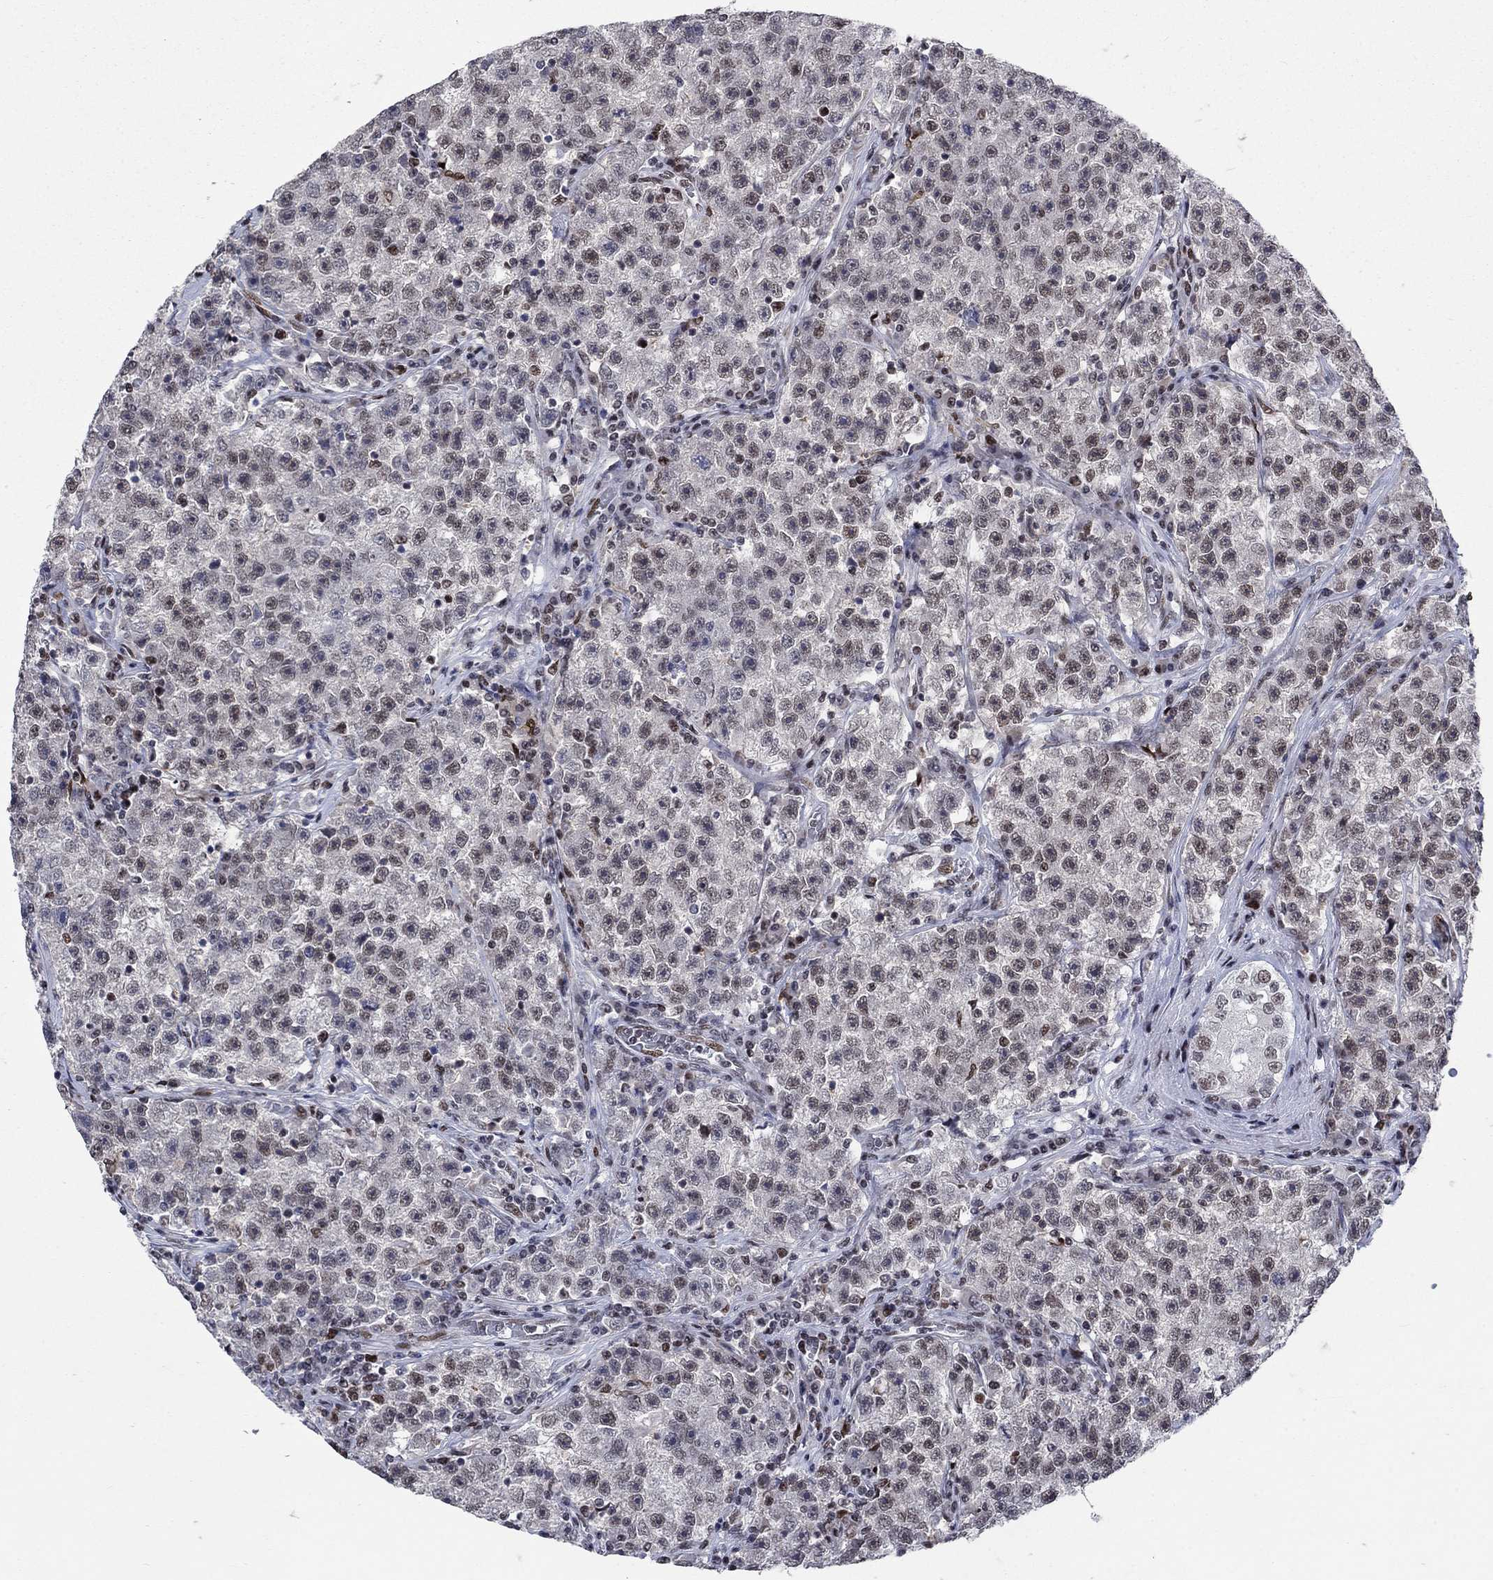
{"staining": {"intensity": "weak", "quantity": "25%-75%", "location": "nuclear"}, "tissue": "testis cancer", "cell_type": "Tumor cells", "image_type": "cancer", "snomed": [{"axis": "morphology", "description": "Seminoma, NOS"}, {"axis": "topography", "description": "Testis"}], "caption": "An immunohistochemistry photomicrograph of neoplastic tissue is shown. Protein staining in brown shows weak nuclear positivity in seminoma (testis) within tumor cells.", "gene": "HCFC1", "patient": {"sex": "male", "age": 22}}